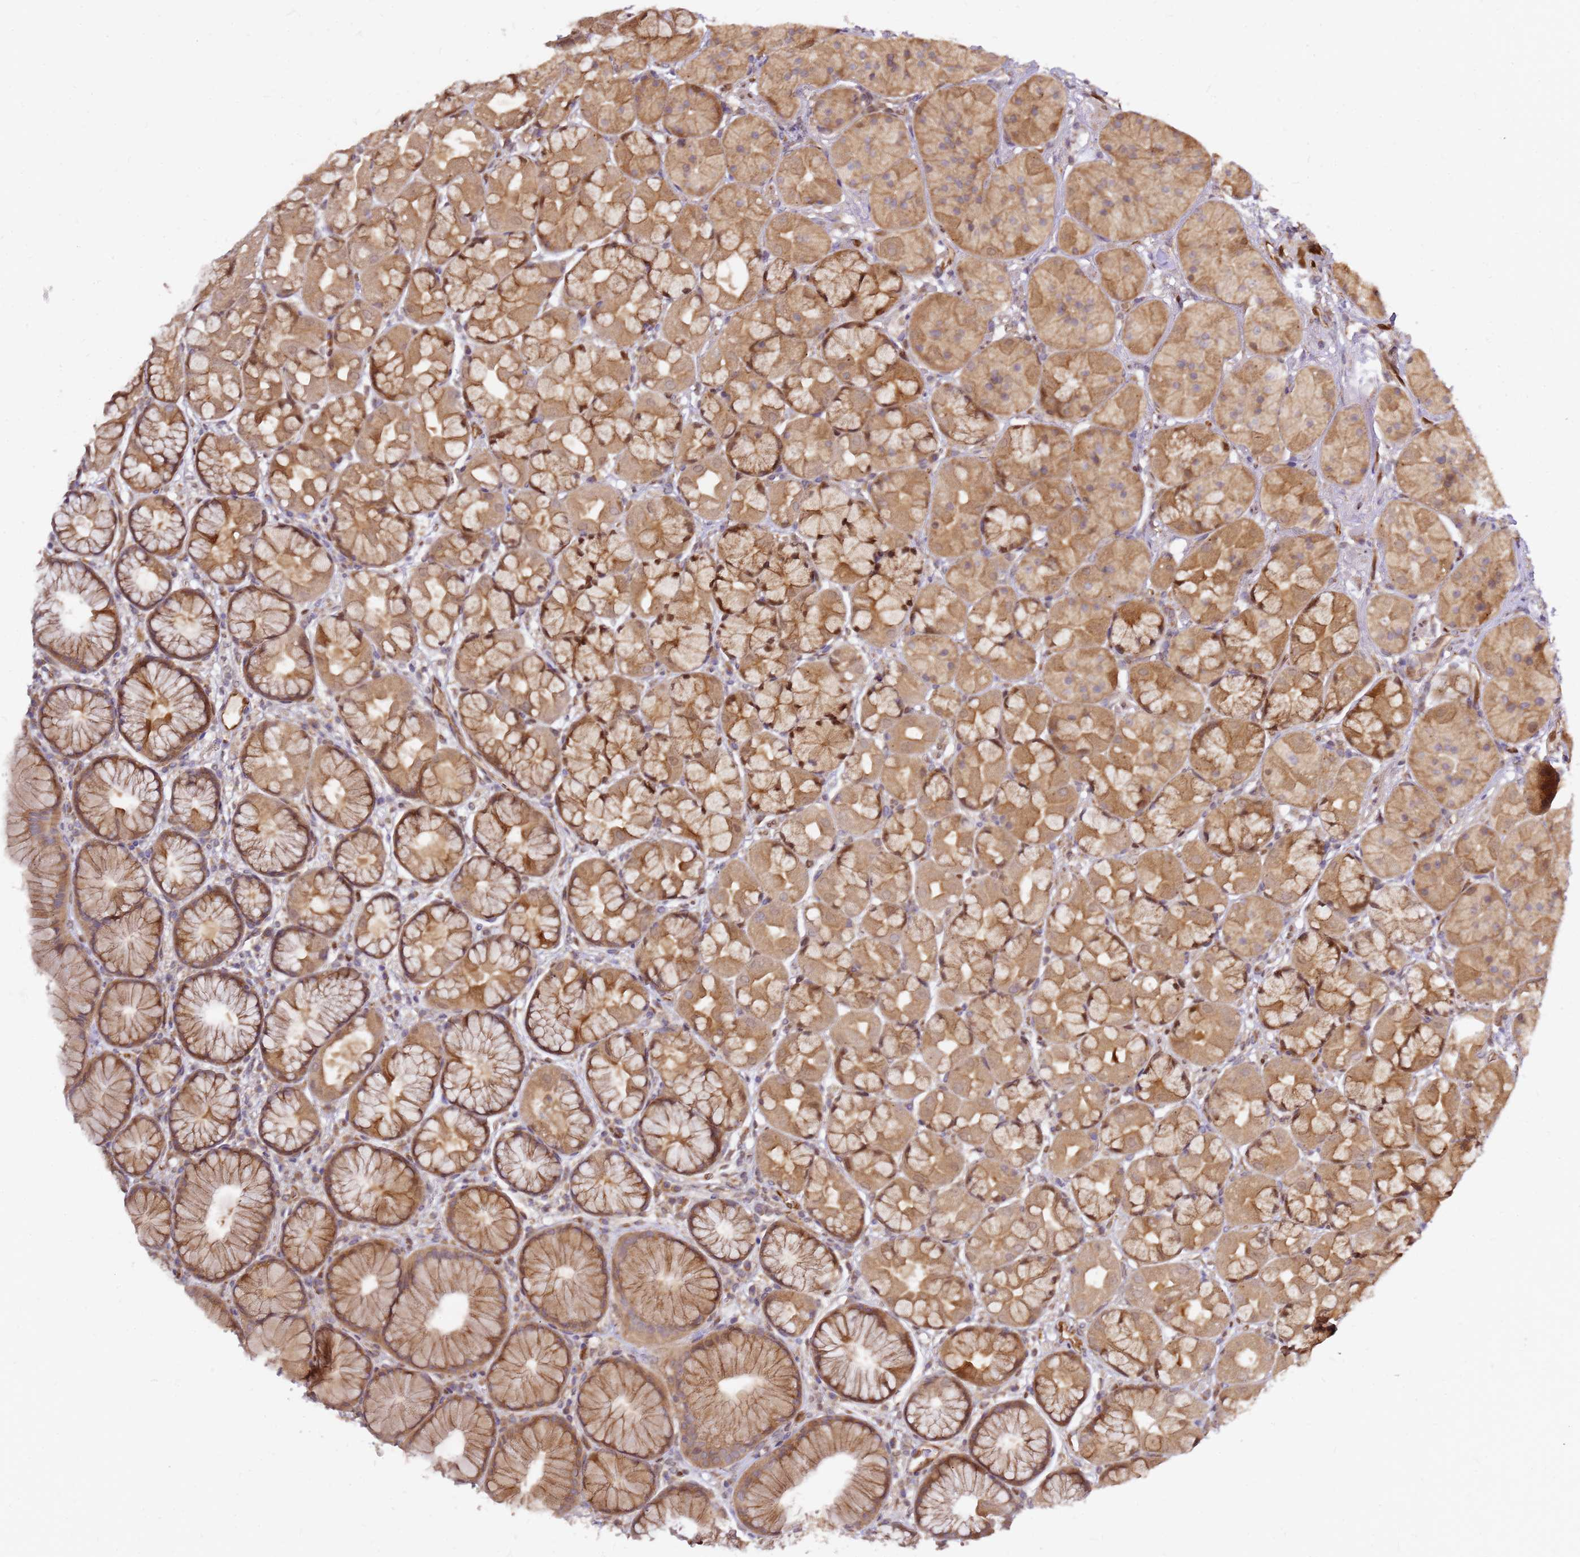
{"staining": {"intensity": "moderate", "quantity": "25%-75%", "location": "cytoplasmic/membranous,nuclear"}, "tissue": "stomach", "cell_type": "Glandular cells", "image_type": "normal", "snomed": [{"axis": "morphology", "description": "Normal tissue, NOS"}, {"axis": "topography", "description": "Stomach"}], "caption": "Immunohistochemical staining of benign human stomach exhibits moderate cytoplasmic/membranous,nuclear protein expression in about 25%-75% of glandular cells.", "gene": "NUDT14", "patient": {"sex": "male", "age": 57}}